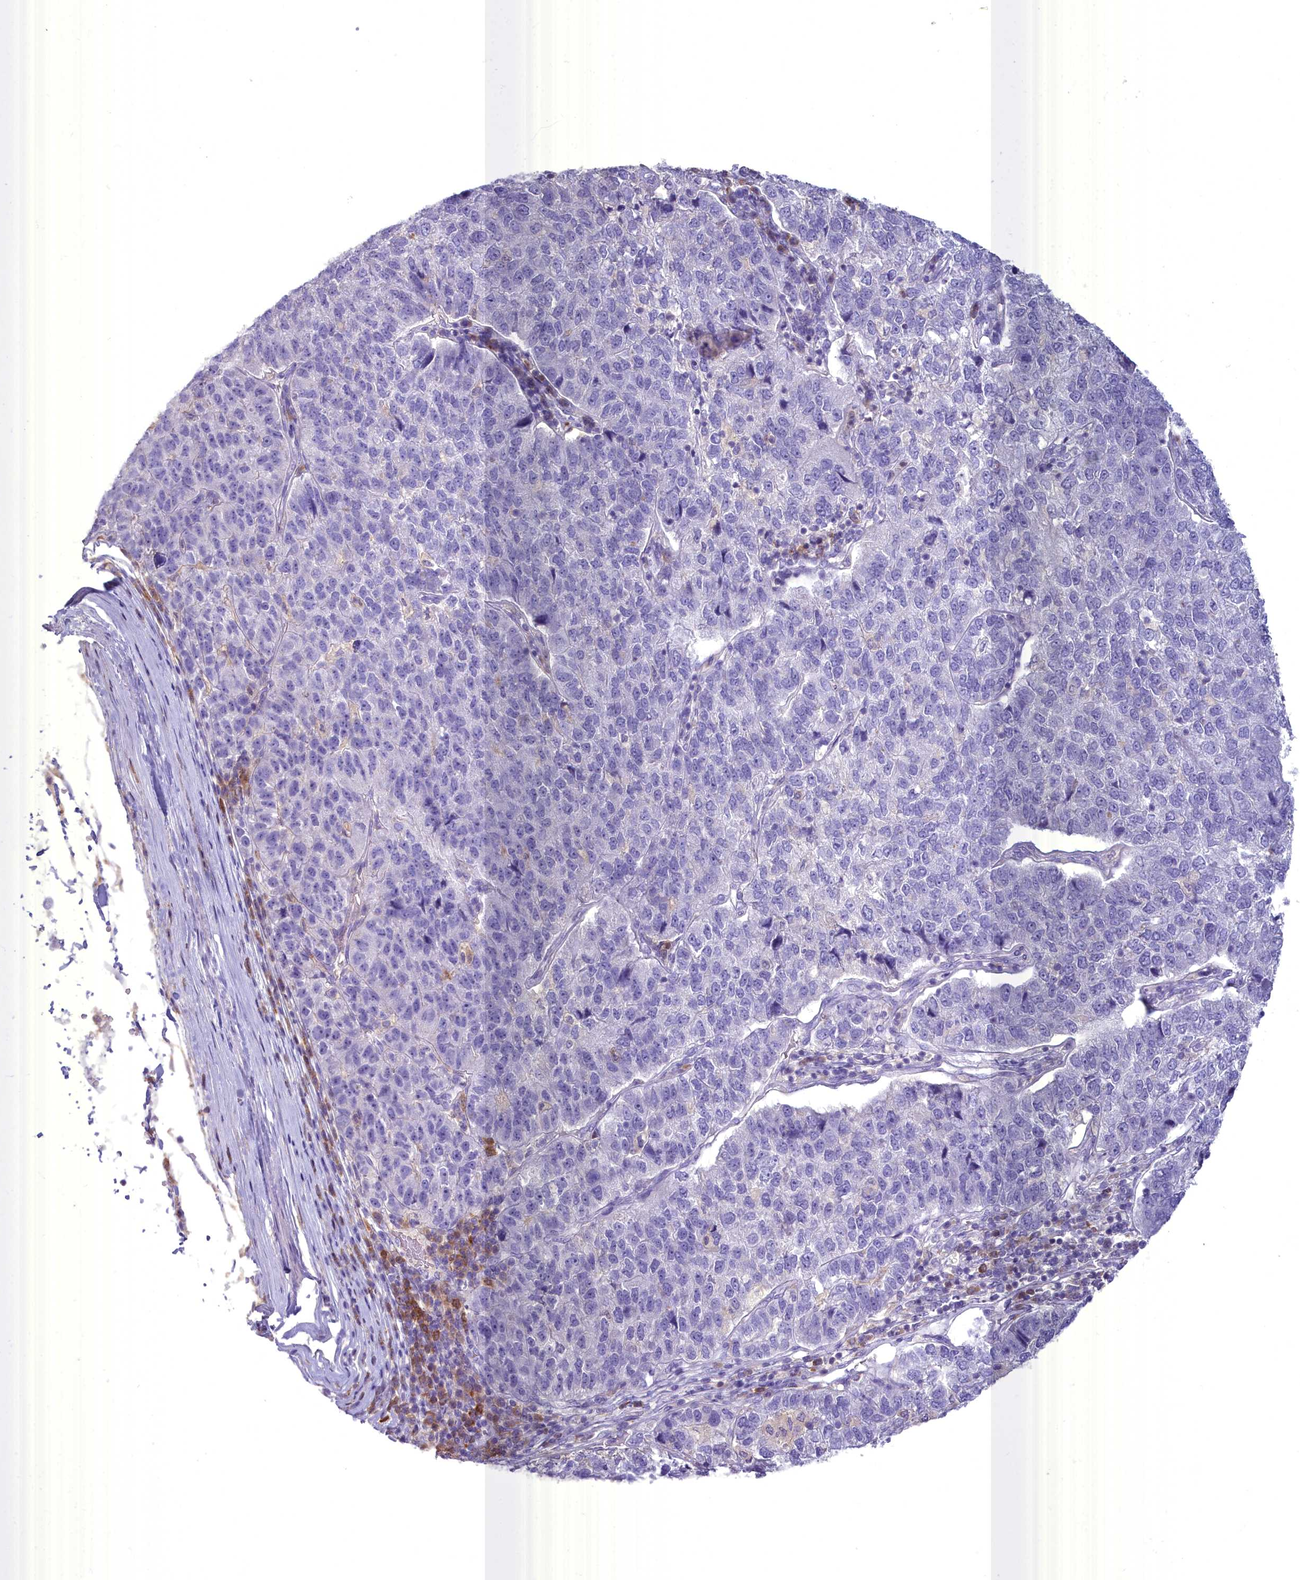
{"staining": {"intensity": "negative", "quantity": "none", "location": "none"}, "tissue": "pancreatic cancer", "cell_type": "Tumor cells", "image_type": "cancer", "snomed": [{"axis": "morphology", "description": "Adenocarcinoma, NOS"}, {"axis": "topography", "description": "Pancreas"}], "caption": "Tumor cells are negative for protein expression in human pancreatic adenocarcinoma.", "gene": "BLNK", "patient": {"sex": "female", "age": 61}}